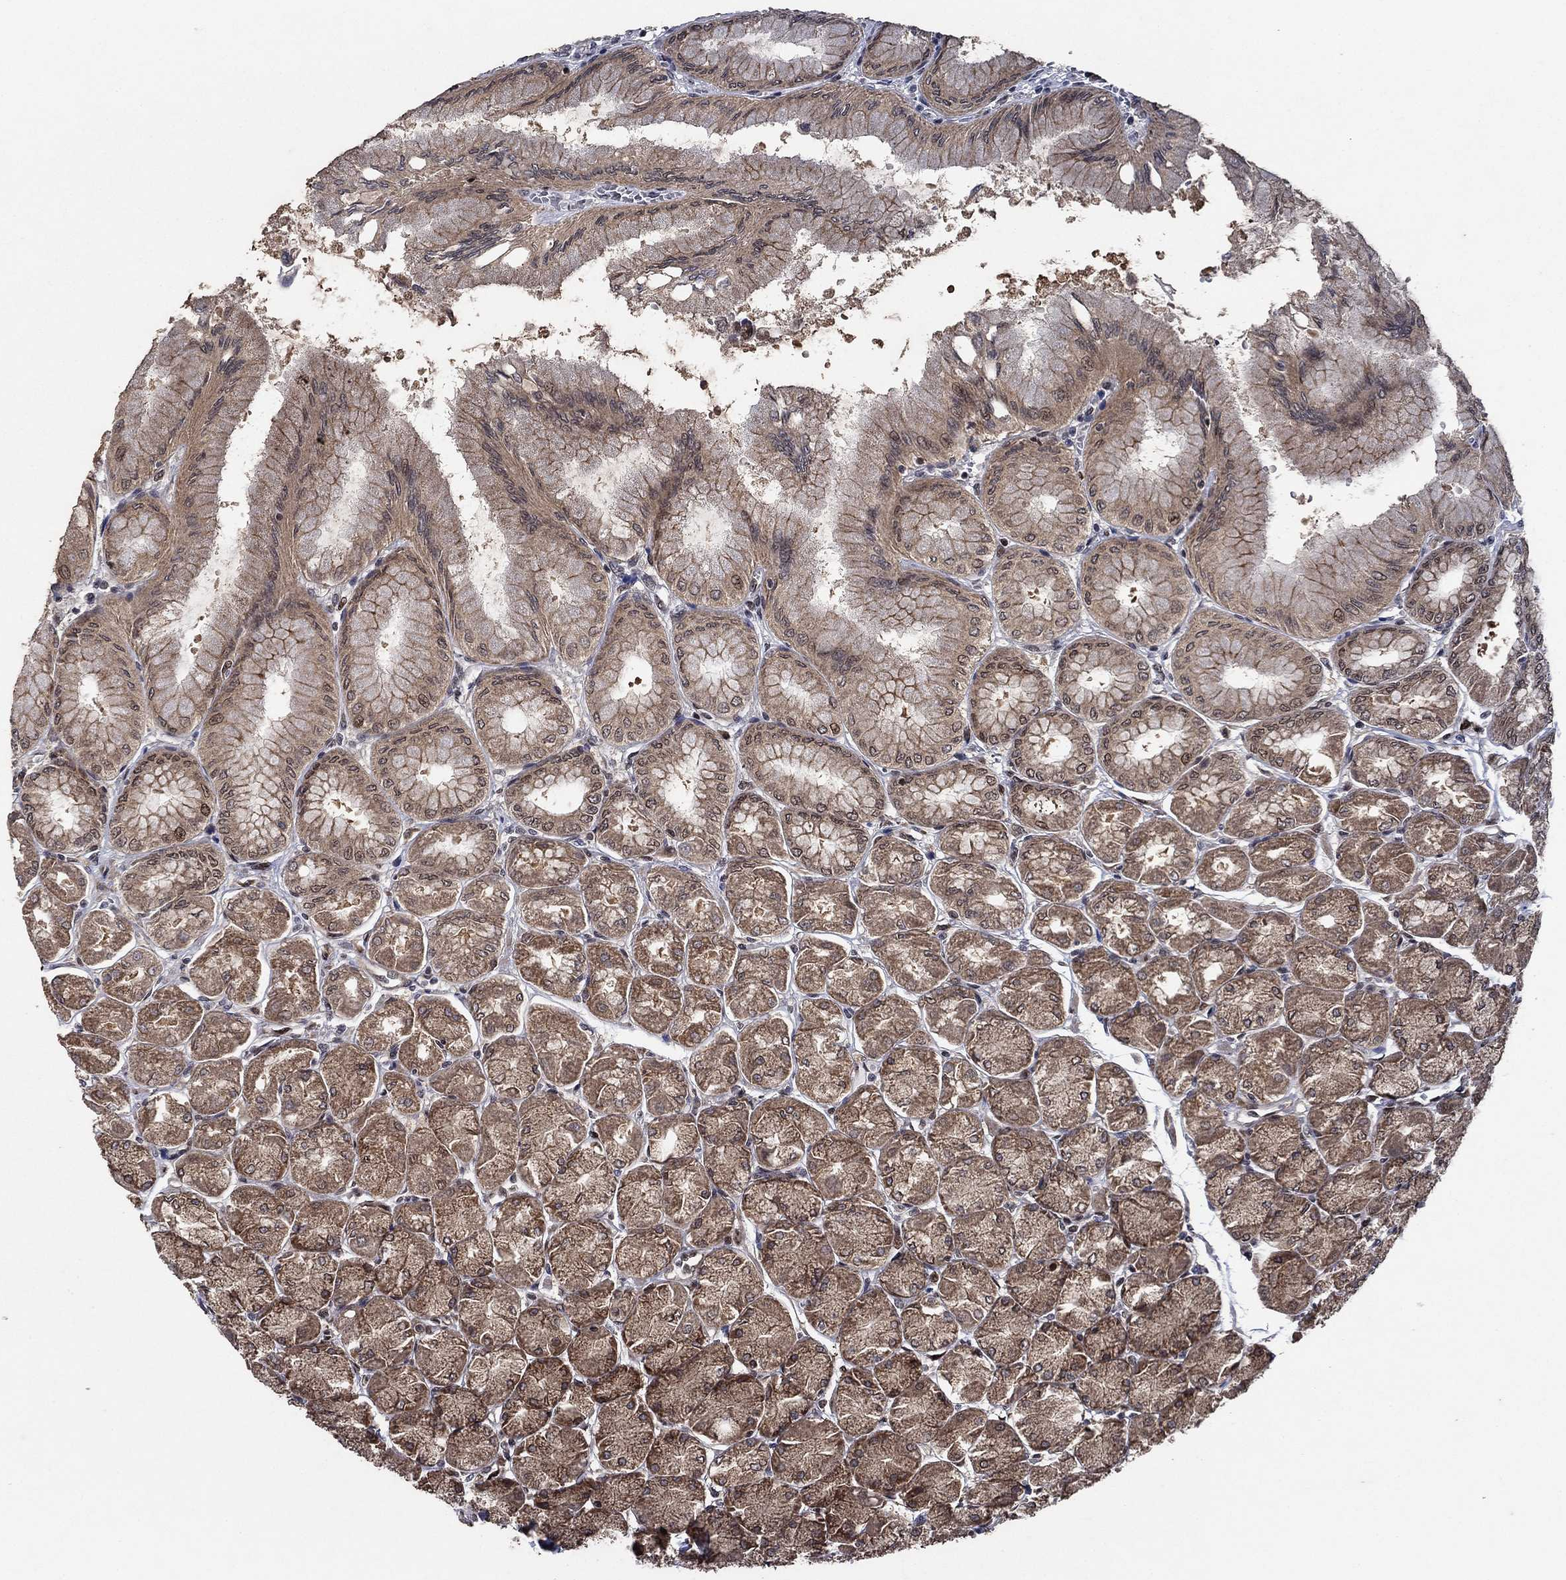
{"staining": {"intensity": "strong", "quantity": "25%-75%", "location": "cytoplasmic/membranous,nuclear"}, "tissue": "stomach", "cell_type": "Glandular cells", "image_type": "normal", "snomed": [{"axis": "morphology", "description": "Normal tissue, NOS"}, {"axis": "topography", "description": "Stomach, upper"}], "caption": "Protein expression analysis of normal human stomach reveals strong cytoplasmic/membranous,nuclear expression in approximately 25%-75% of glandular cells.", "gene": "PRICKLE4", "patient": {"sex": "male", "age": 60}}